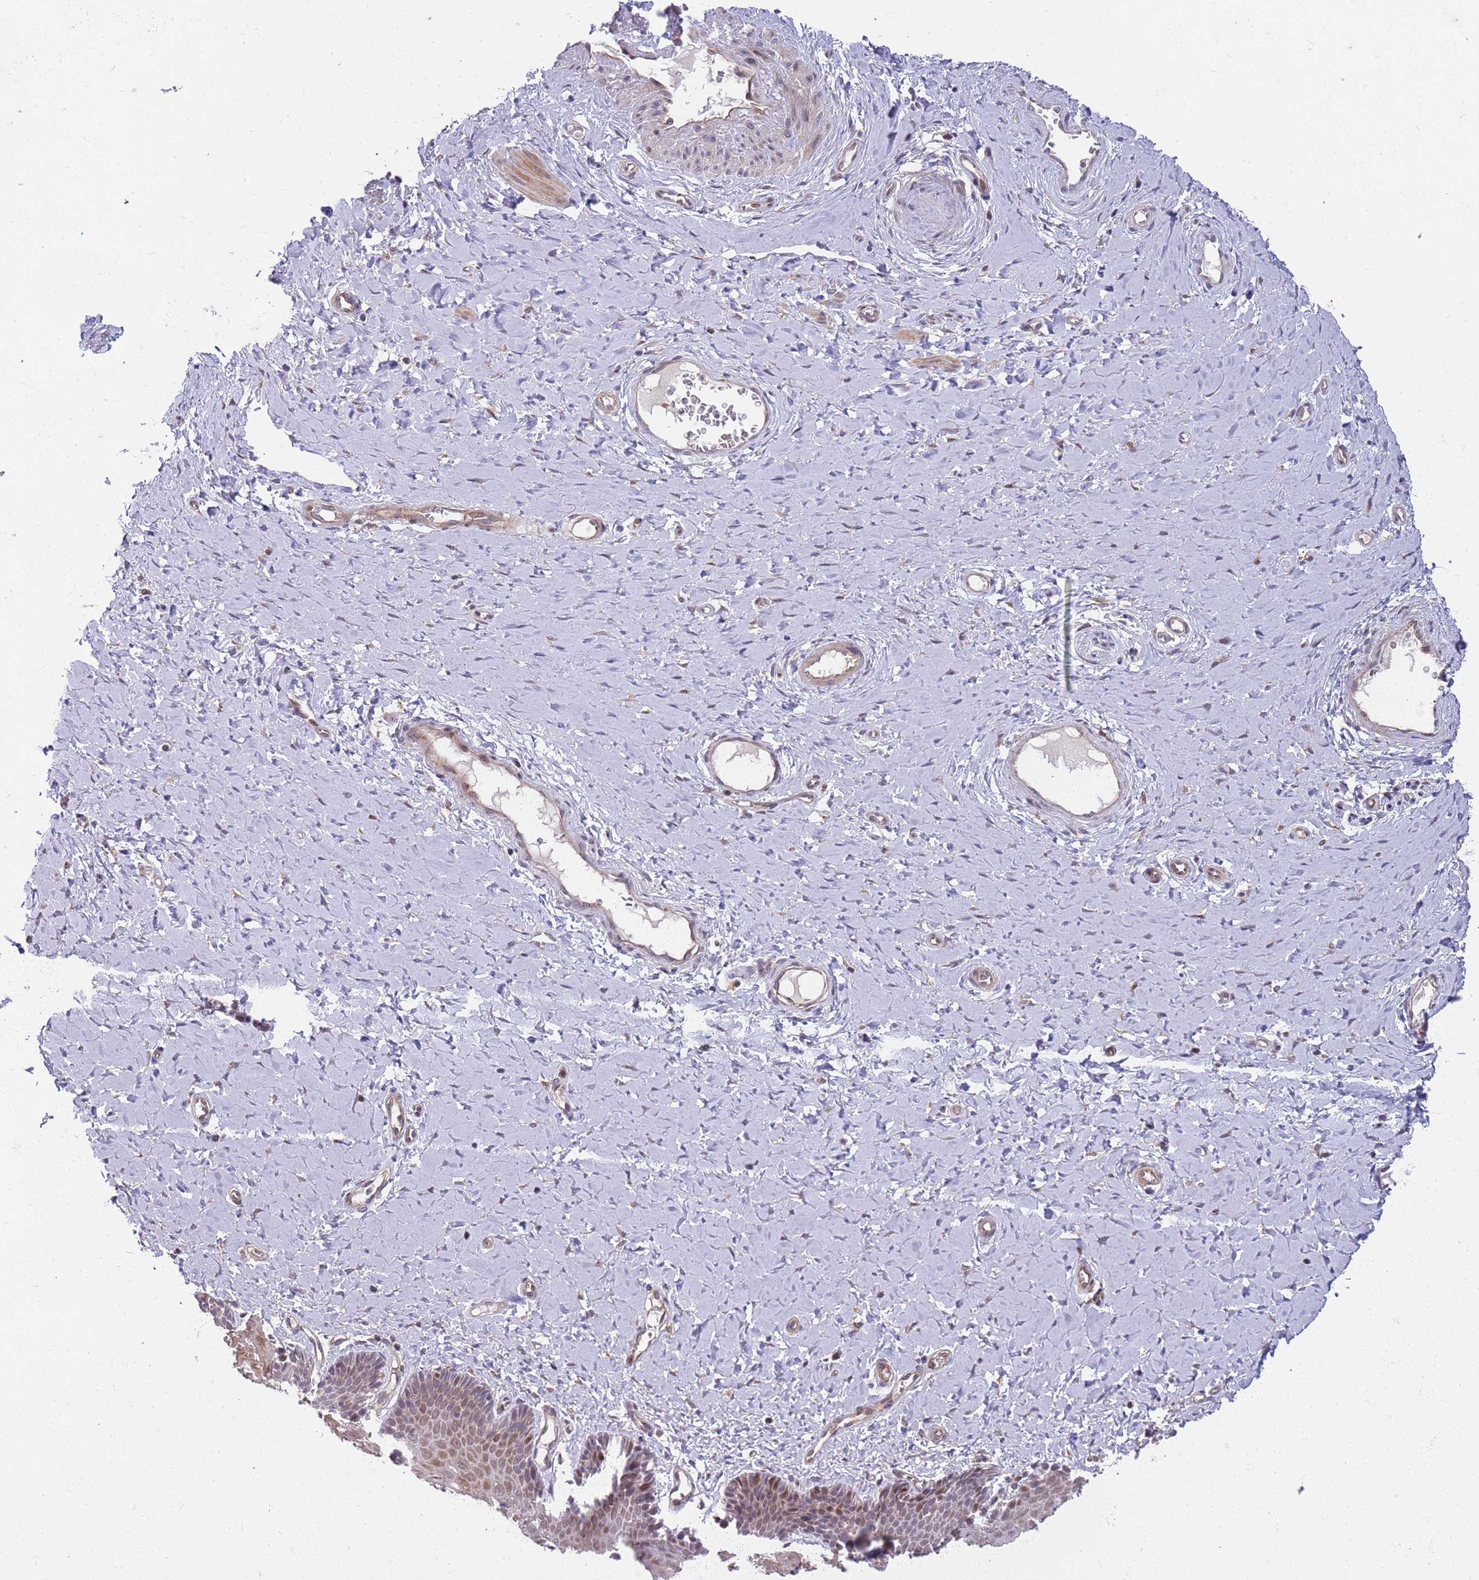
{"staining": {"intensity": "moderate", "quantity": "25%-75%", "location": "cytoplasmic/membranous,nuclear"}, "tissue": "vagina", "cell_type": "Squamous epithelial cells", "image_type": "normal", "snomed": [{"axis": "morphology", "description": "Normal tissue, NOS"}, {"axis": "topography", "description": "Vagina"}], "caption": "There is medium levels of moderate cytoplasmic/membranous,nuclear staining in squamous epithelial cells of normal vagina, as demonstrated by immunohistochemical staining (brown color).", "gene": "GGA1", "patient": {"sex": "female", "age": 65}}